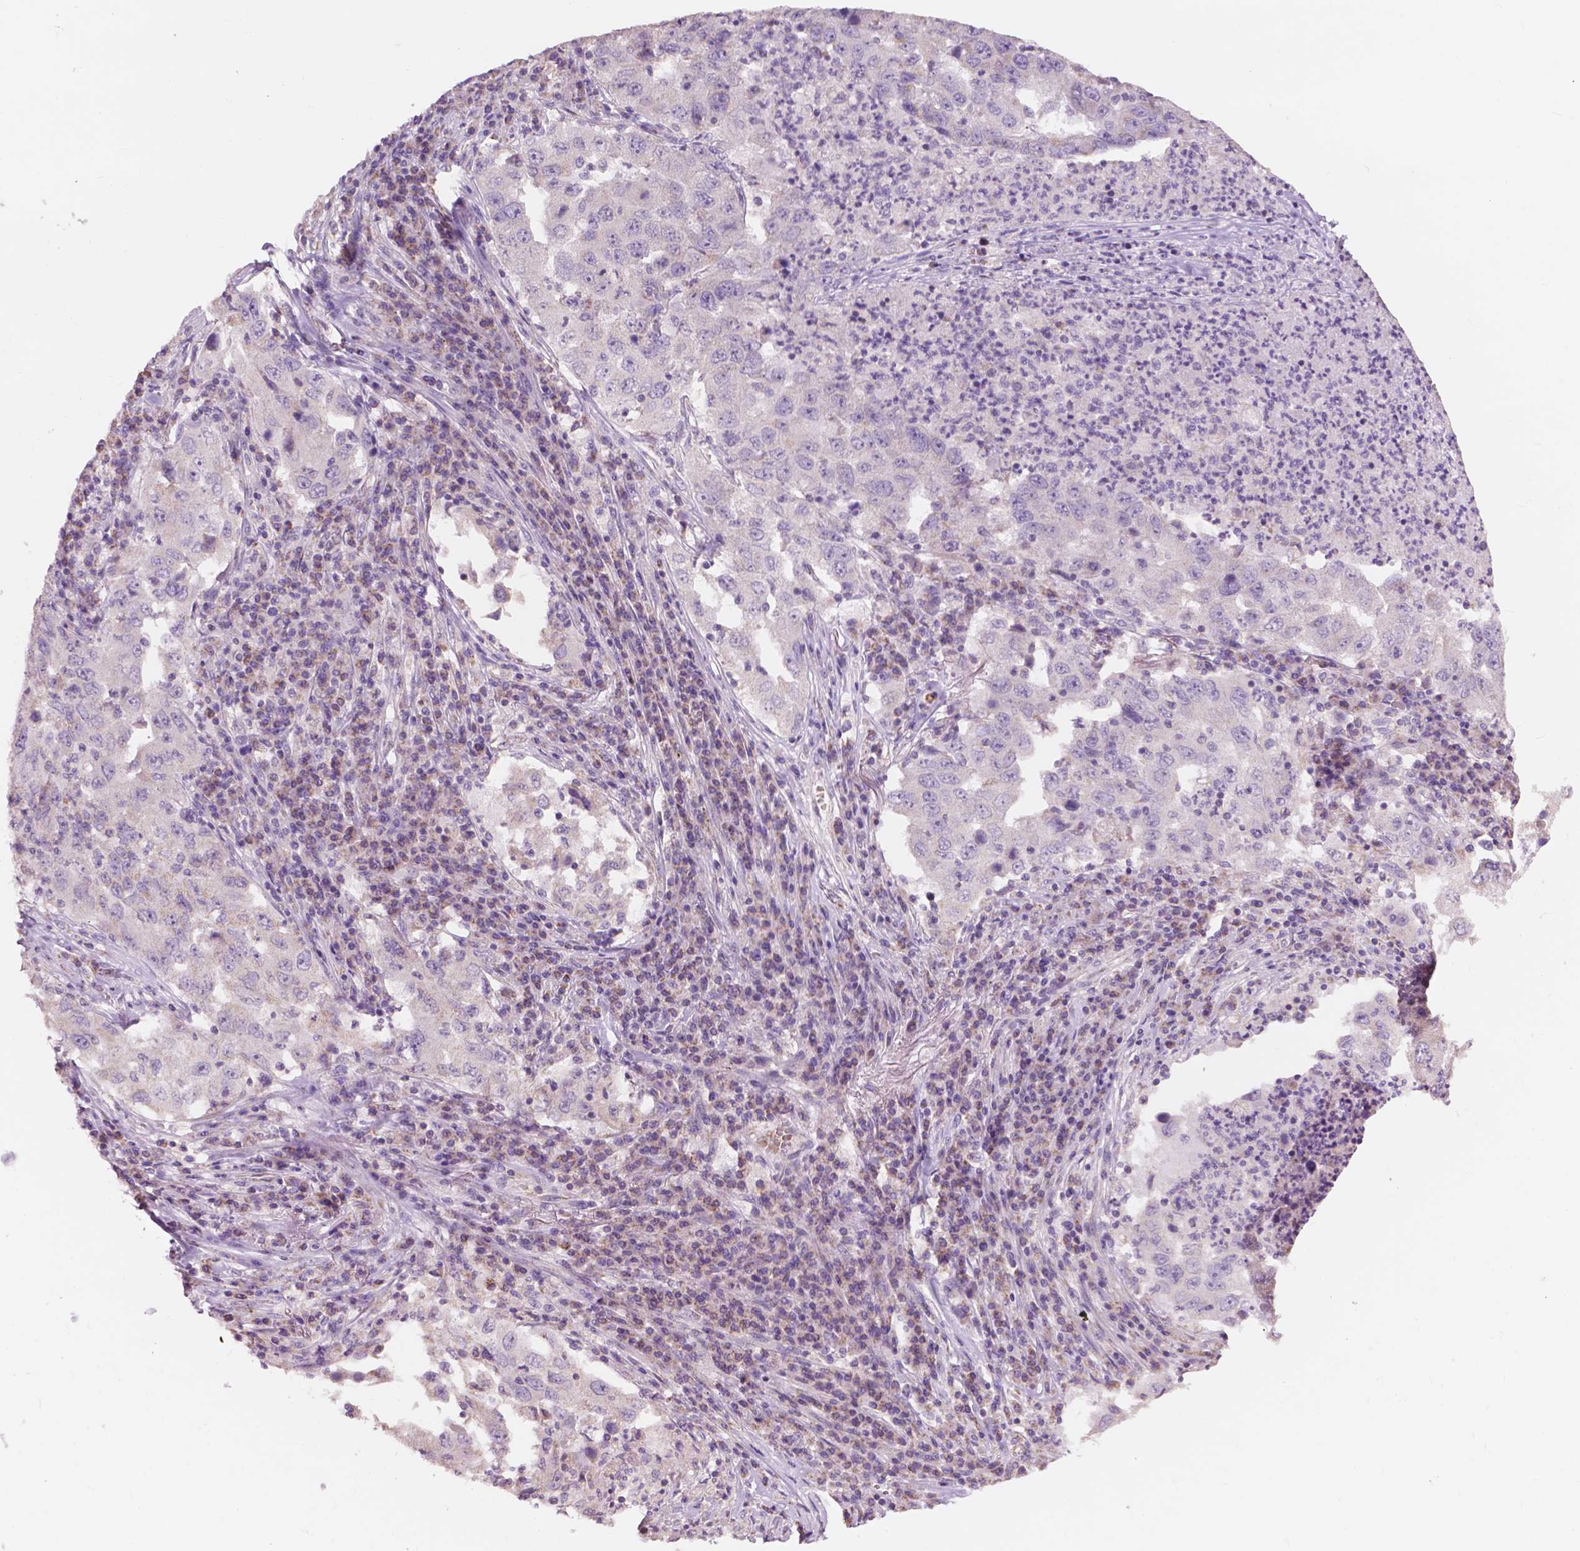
{"staining": {"intensity": "negative", "quantity": "none", "location": "none"}, "tissue": "lung cancer", "cell_type": "Tumor cells", "image_type": "cancer", "snomed": [{"axis": "morphology", "description": "Adenocarcinoma, NOS"}, {"axis": "topography", "description": "Lung"}], "caption": "This is a histopathology image of IHC staining of adenocarcinoma (lung), which shows no expression in tumor cells.", "gene": "NDUFS1", "patient": {"sex": "male", "age": 73}}